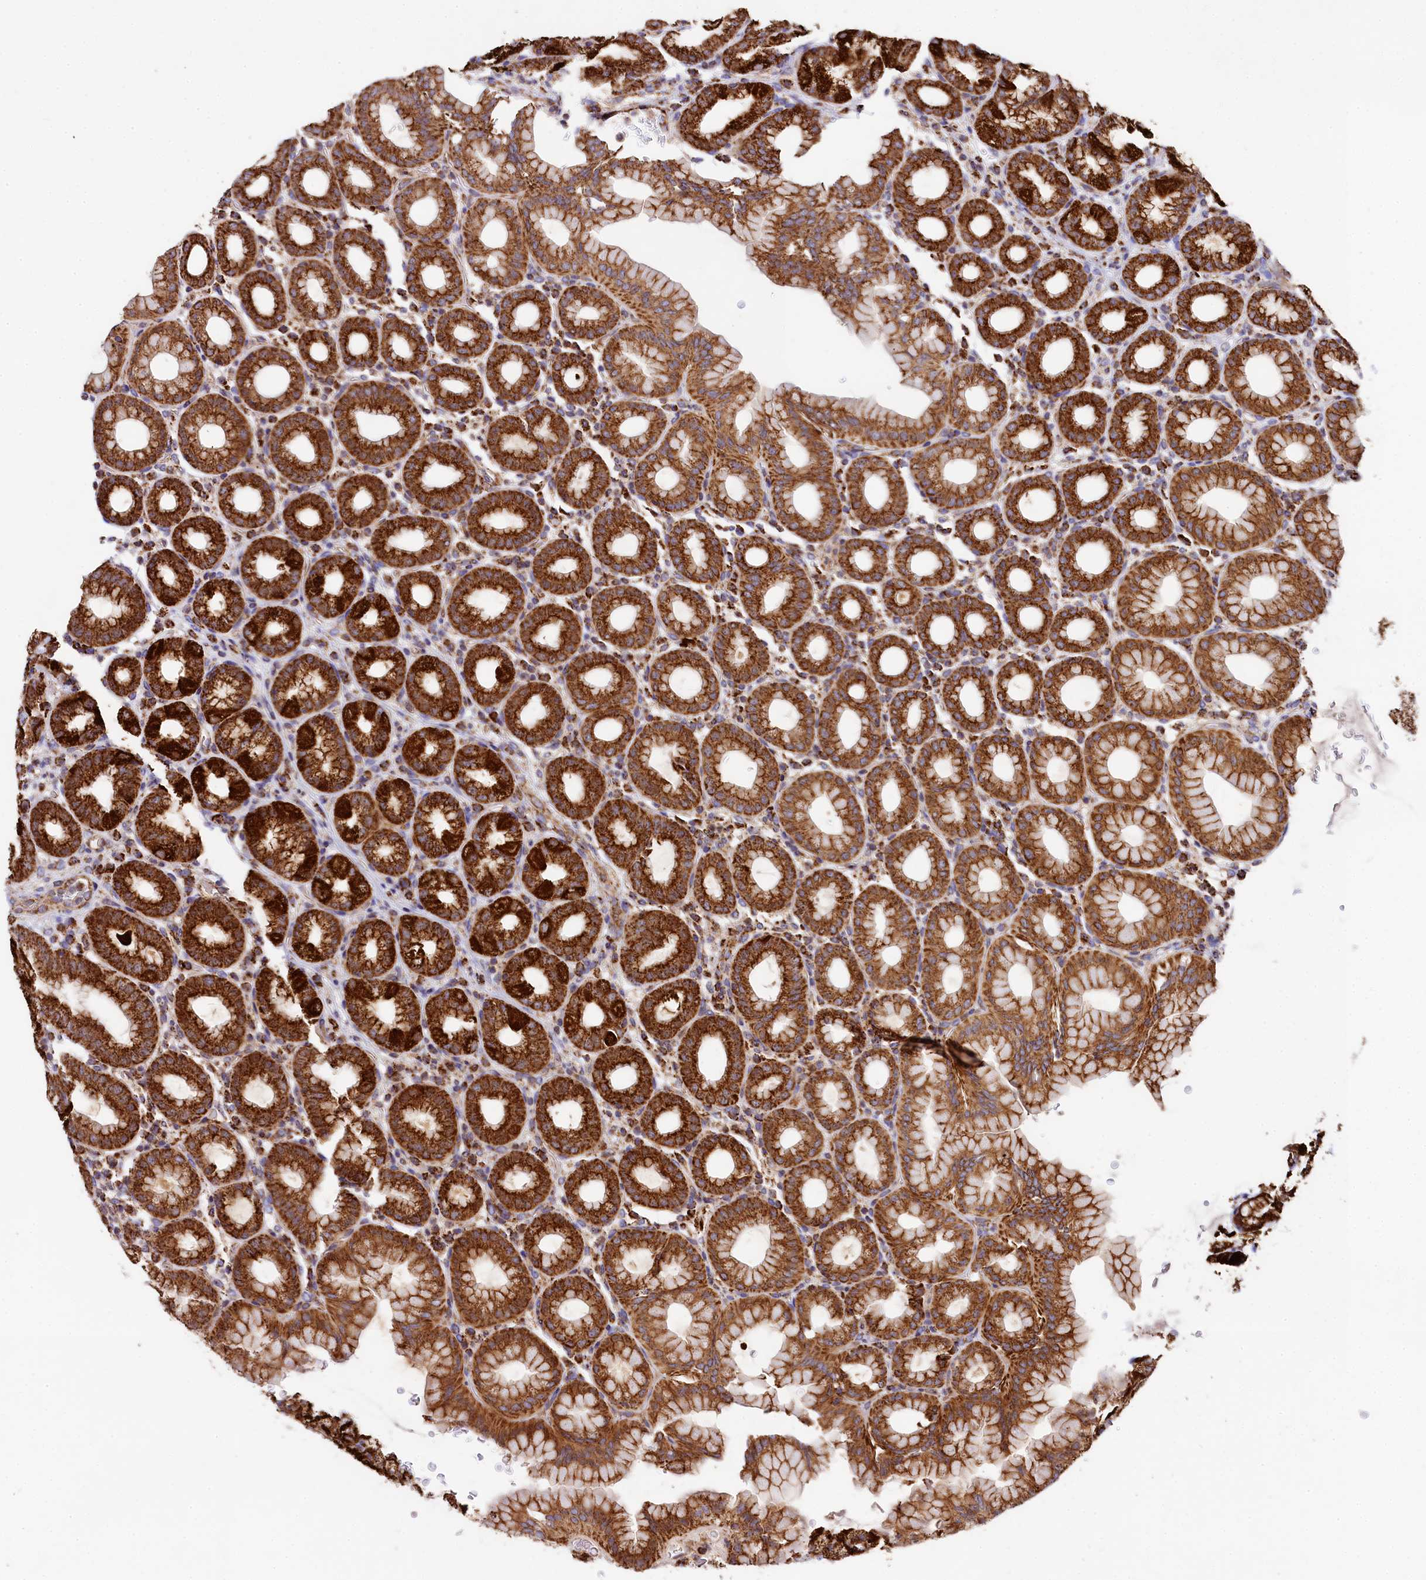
{"staining": {"intensity": "strong", "quantity": ">75%", "location": "cytoplasmic/membranous"}, "tissue": "stomach", "cell_type": "Glandular cells", "image_type": "normal", "snomed": [{"axis": "morphology", "description": "Normal tissue, NOS"}, {"axis": "topography", "description": "Stomach, upper"}], "caption": "Protein staining reveals strong cytoplasmic/membranous expression in about >75% of glandular cells in unremarkable stomach. The protein is stained brown, and the nuclei are stained in blue (DAB (3,3'-diaminobenzidine) IHC with brightfield microscopy, high magnification).", "gene": "CLYBL", "patient": {"sex": "male", "age": 68}}